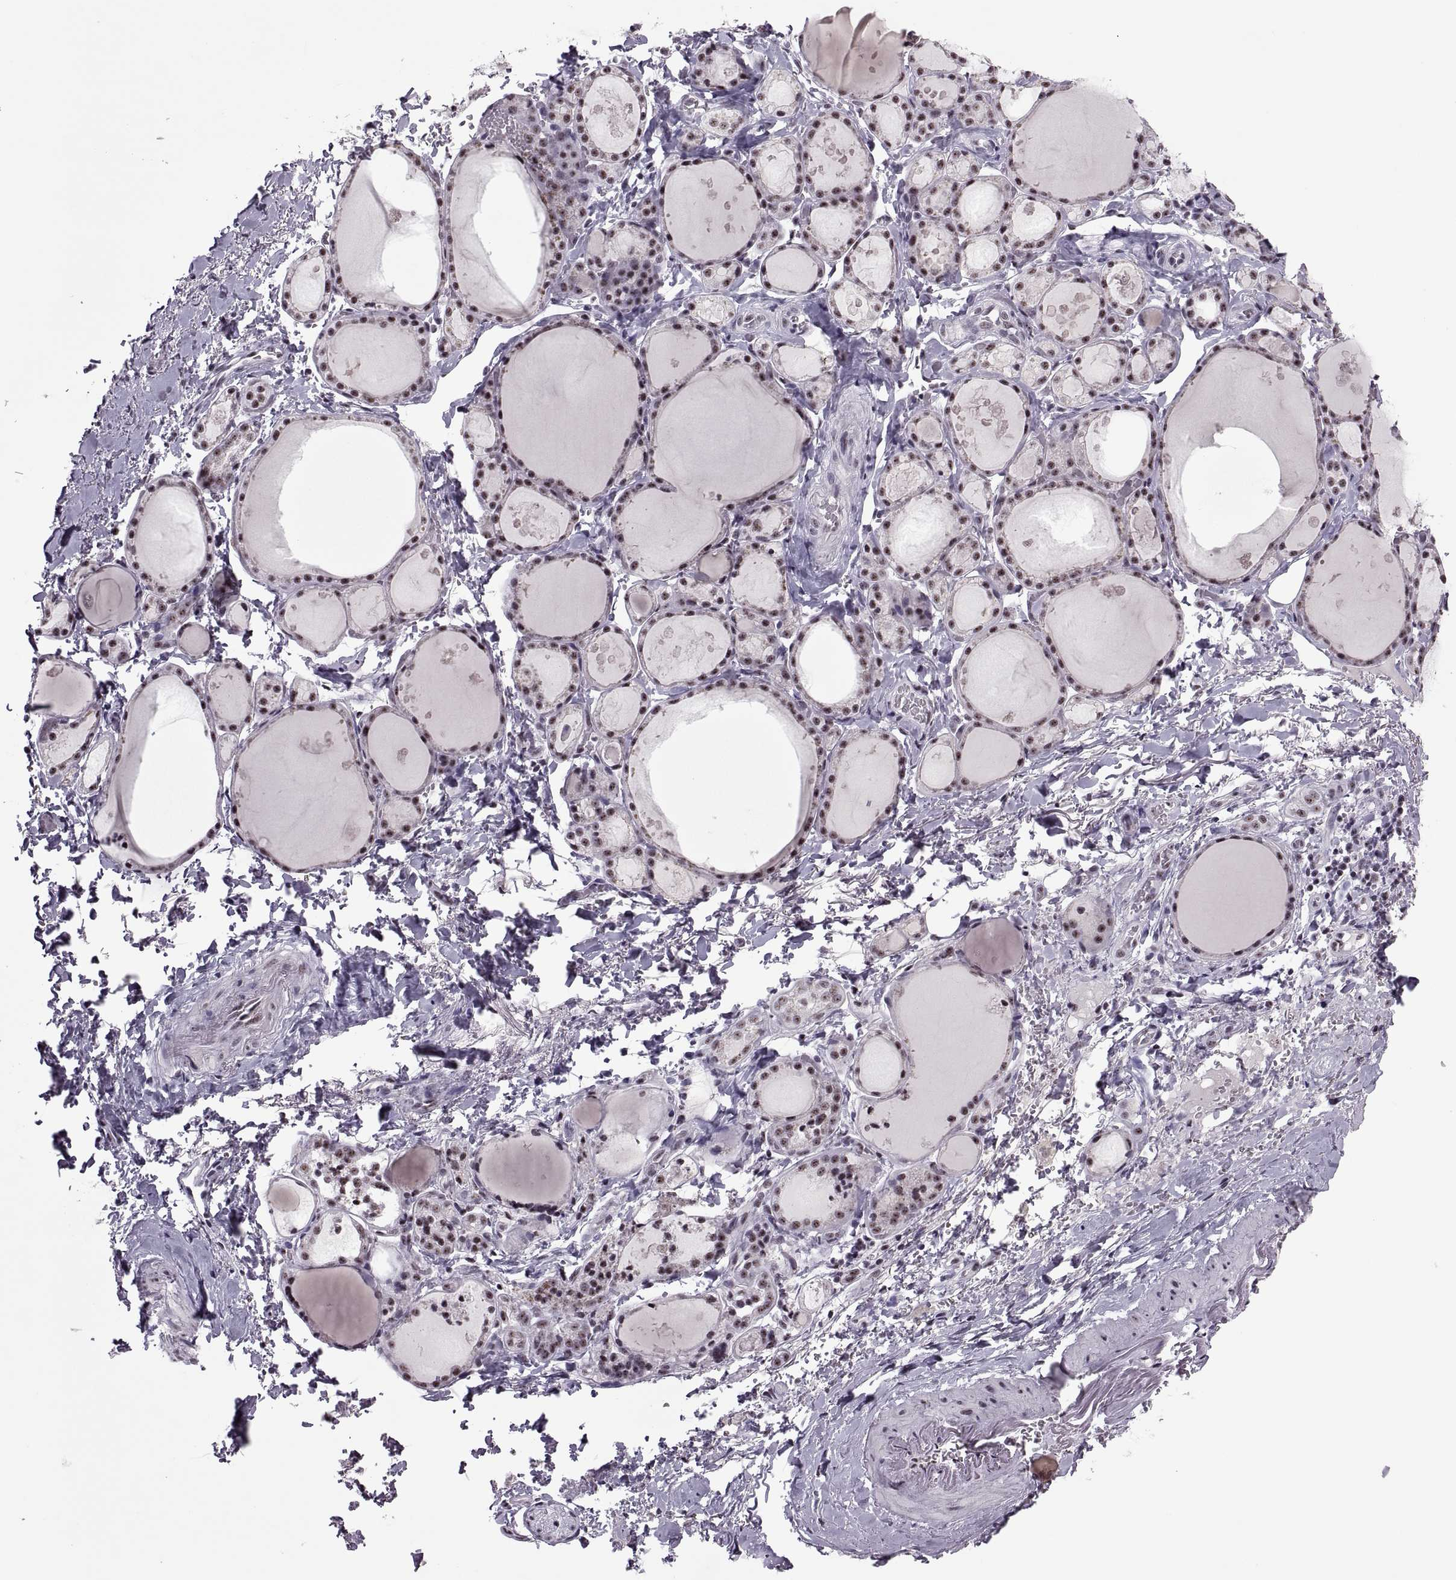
{"staining": {"intensity": "weak", "quantity": ">75%", "location": "nuclear"}, "tissue": "thyroid gland", "cell_type": "Glandular cells", "image_type": "normal", "snomed": [{"axis": "morphology", "description": "Normal tissue, NOS"}, {"axis": "topography", "description": "Thyroid gland"}], "caption": "Benign thyroid gland was stained to show a protein in brown. There is low levels of weak nuclear staining in about >75% of glandular cells. (DAB (3,3'-diaminobenzidine) IHC with brightfield microscopy, high magnification).", "gene": "MAGEA4", "patient": {"sex": "male", "age": 68}}